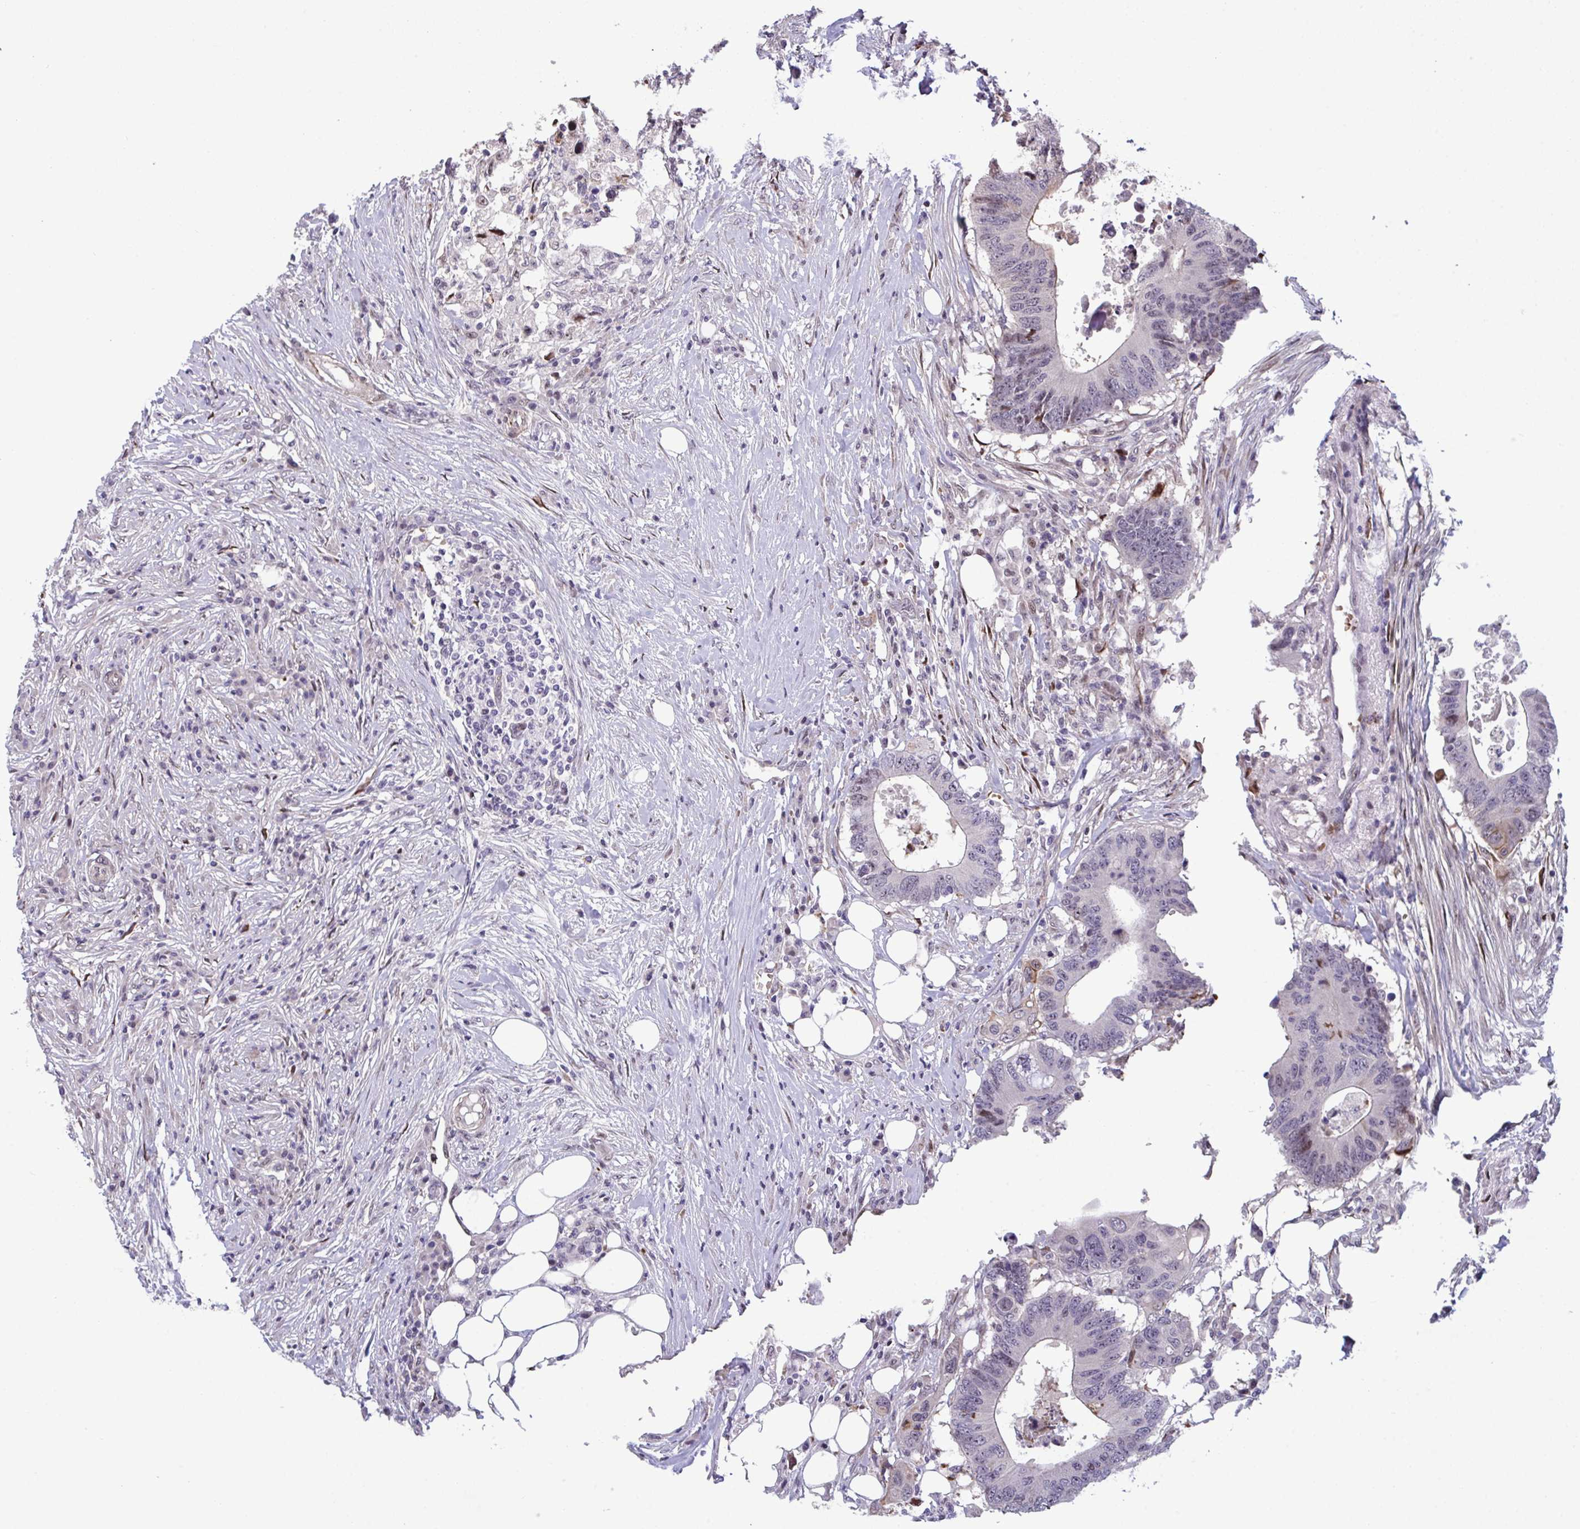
{"staining": {"intensity": "moderate", "quantity": "<25%", "location": "cytoplasmic/membranous,nuclear"}, "tissue": "colorectal cancer", "cell_type": "Tumor cells", "image_type": "cancer", "snomed": [{"axis": "morphology", "description": "Adenocarcinoma, NOS"}, {"axis": "topography", "description": "Colon"}], "caption": "Colorectal cancer (adenocarcinoma) stained with DAB immunohistochemistry (IHC) shows low levels of moderate cytoplasmic/membranous and nuclear positivity in approximately <25% of tumor cells.", "gene": "PELI2", "patient": {"sex": "male", "age": 71}}